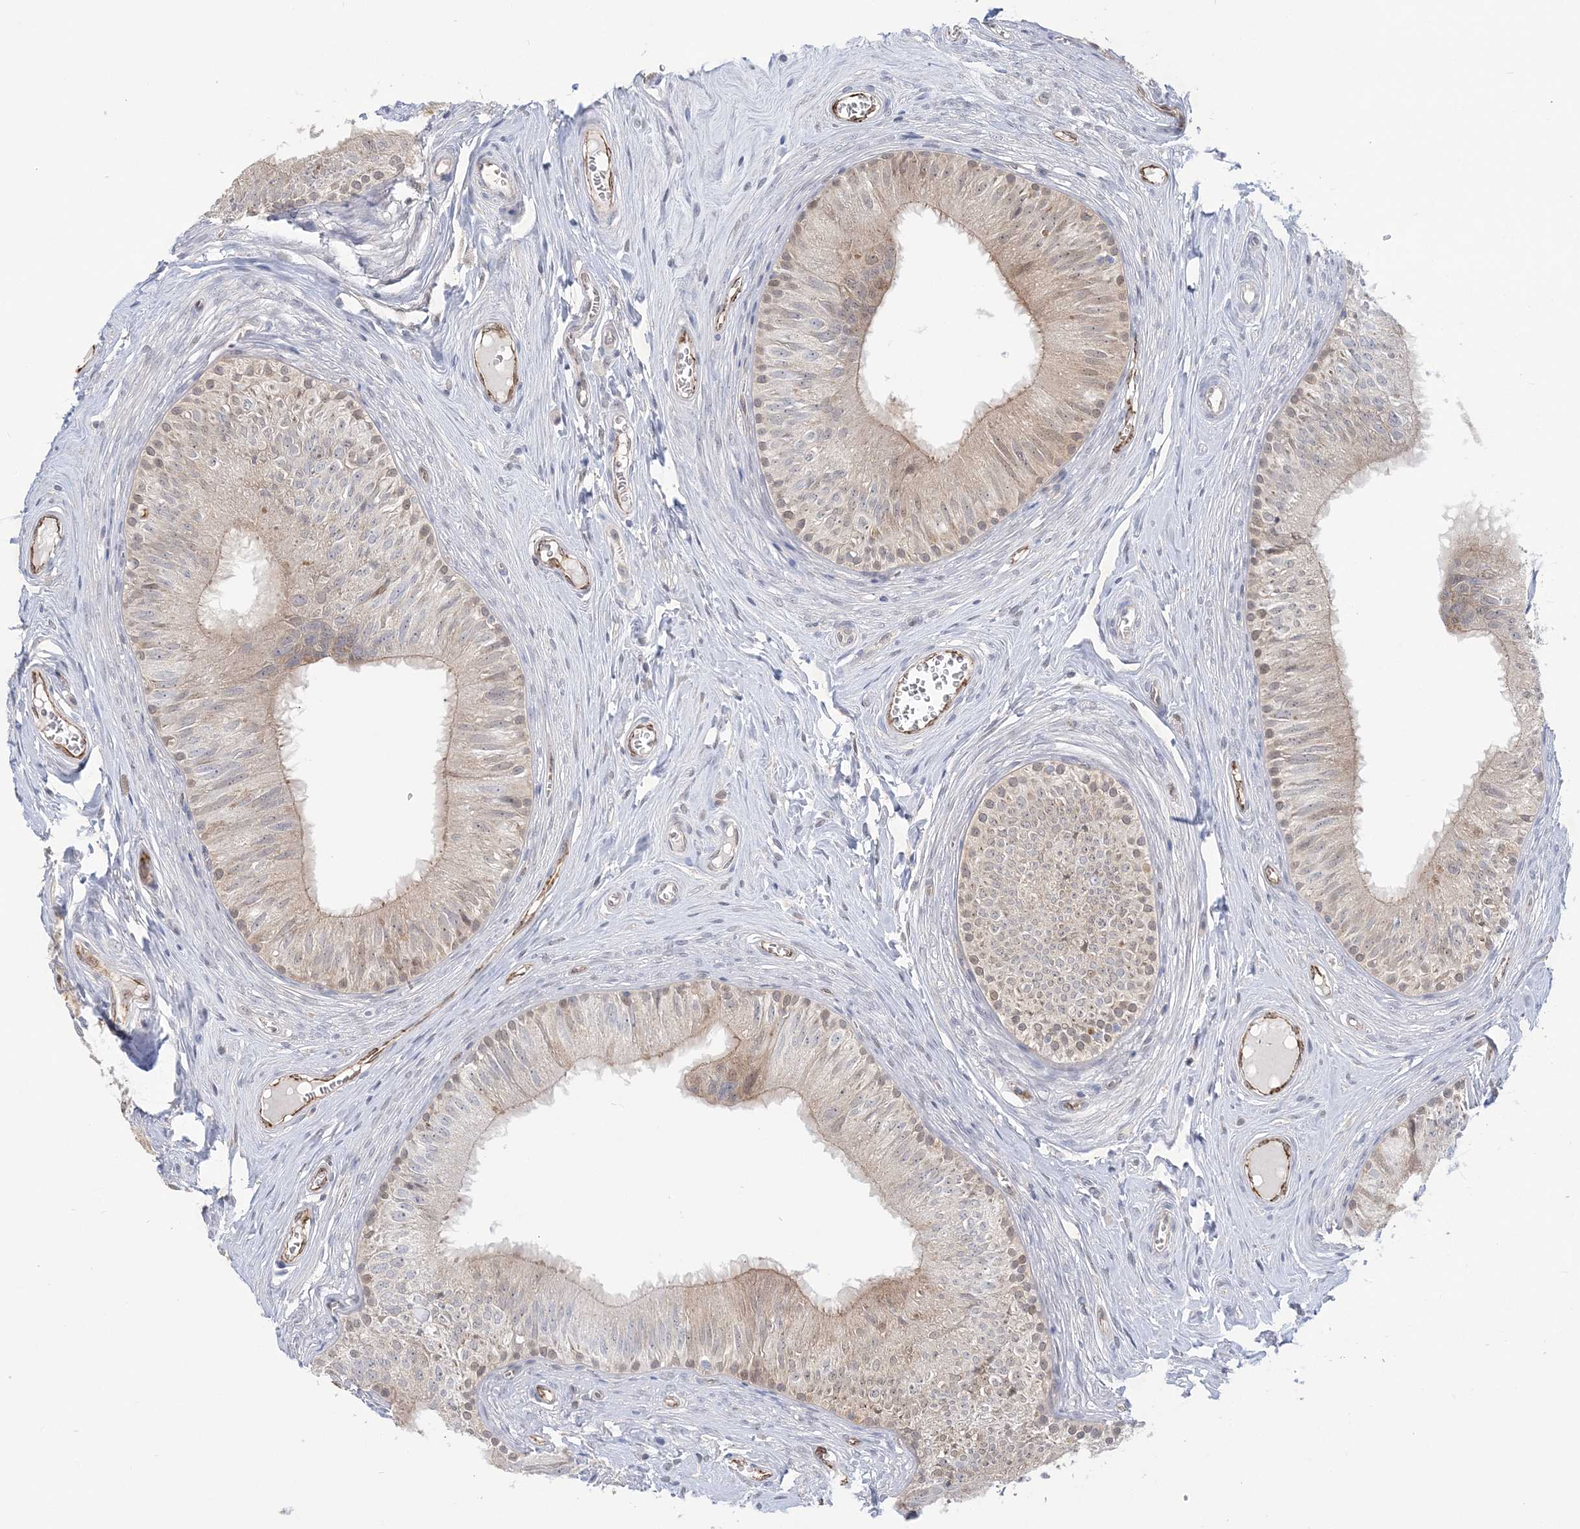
{"staining": {"intensity": "weak", "quantity": "25%-75%", "location": "cytoplasmic/membranous"}, "tissue": "epididymis", "cell_type": "Glandular cells", "image_type": "normal", "snomed": [{"axis": "morphology", "description": "Normal tissue, NOS"}, {"axis": "topography", "description": "Epididymis"}], "caption": "Immunohistochemical staining of unremarkable epididymis displays 25%-75% levels of weak cytoplasmic/membranous protein positivity in approximately 25%-75% of glandular cells. Immunohistochemistry (ihc) stains the protein of interest in brown and the nuclei are stained blue.", "gene": "INPP1", "patient": {"sex": "male", "age": 46}}